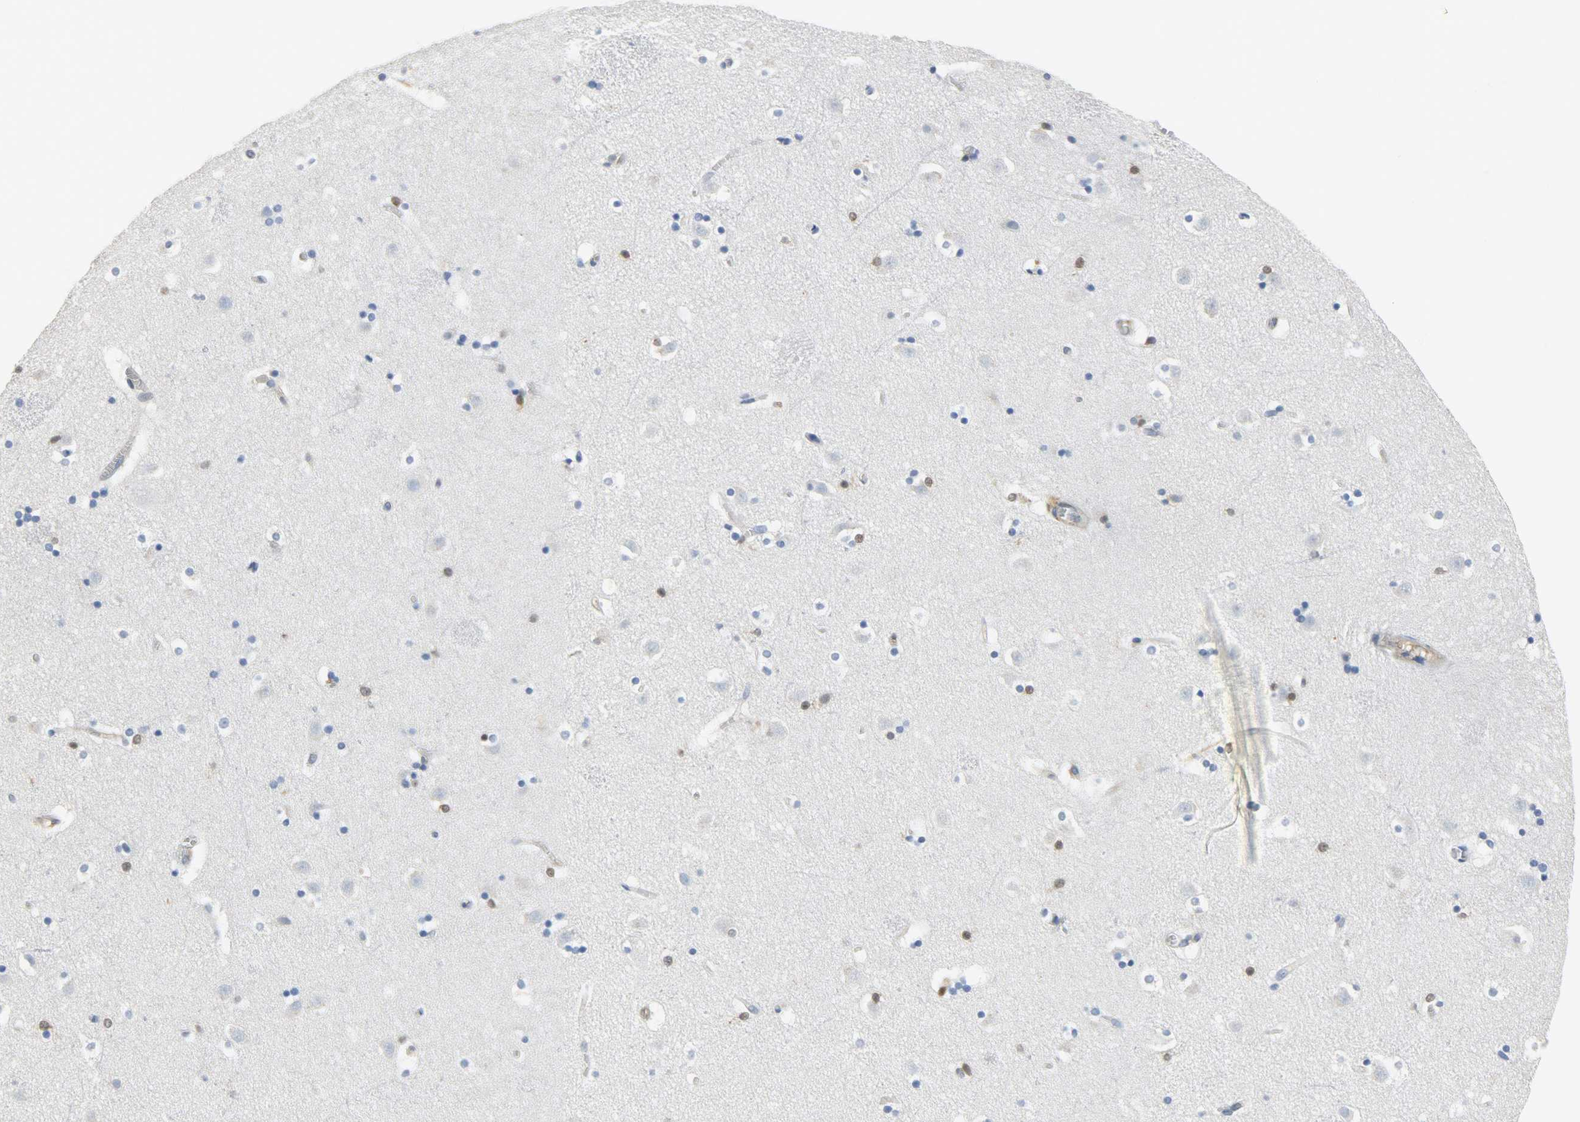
{"staining": {"intensity": "moderate", "quantity": "<25%", "location": "nuclear"}, "tissue": "caudate", "cell_type": "Glial cells", "image_type": "normal", "snomed": [{"axis": "morphology", "description": "Normal tissue, NOS"}, {"axis": "topography", "description": "Lateral ventricle wall"}], "caption": "The image displays immunohistochemical staining of benign caudate. There is moderate nuclear expression is seen in approximately <25% of glial cells.", "gene": "EIF4EBP1", "patient": {"sex": "male", "age": 45}}